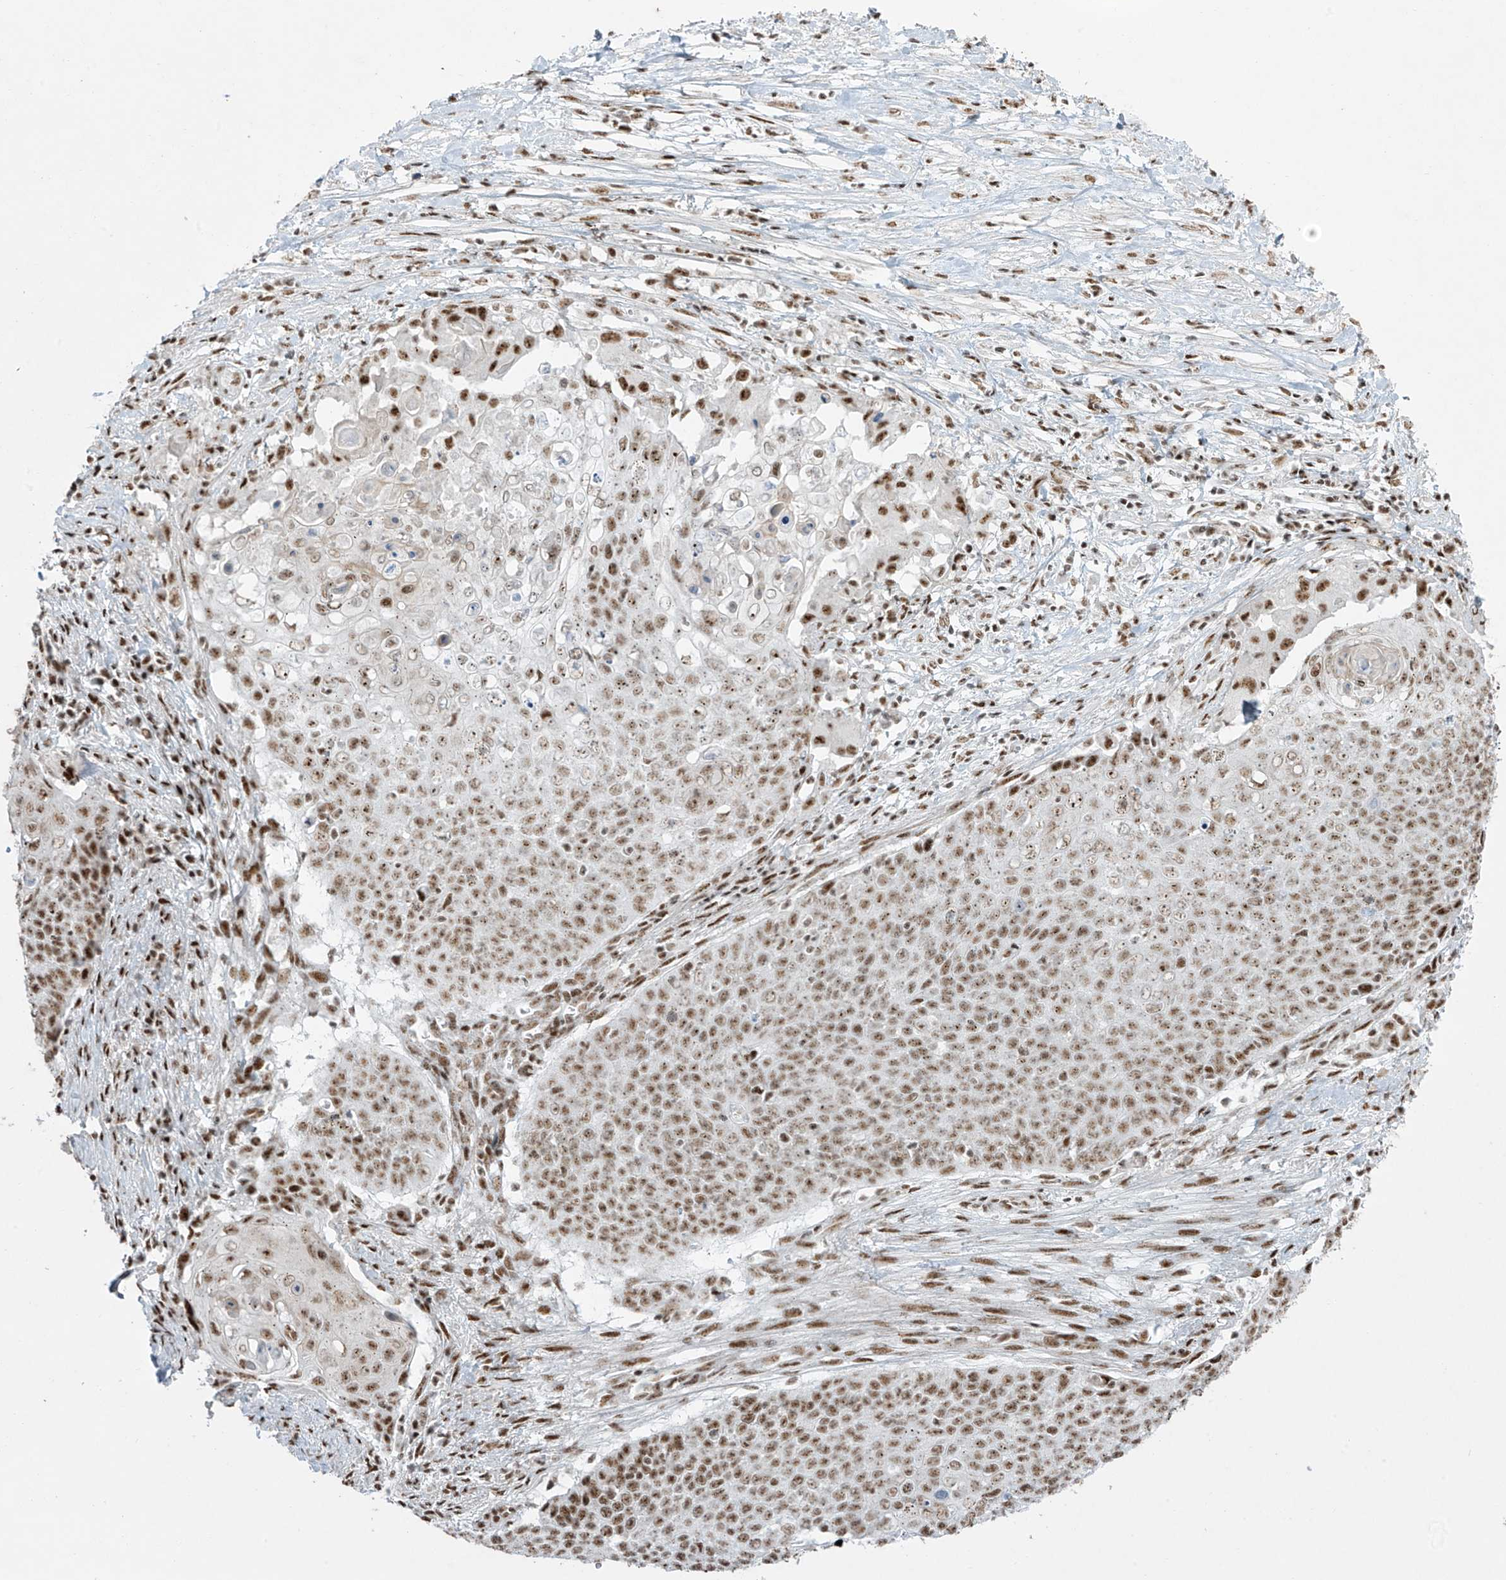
{"staining": {"intensity": "moderate", "quantity": ">75%", "location": "nuclear"}, "tissue": "cervical cancer", "cell_type": "Tumor cells", "image_type": "cancer", "snomed": [{"axis": "morphology", "description": "Squamous cell carcinoma, NOS"}, {"axis": "topography", "description": "Cervix"}], "caption": "IHC of human cervical squamous cell carcinoma shows medium levels of moderate nuclear expression in approximately >75% of tumor cells.", "gene": "MS4A6A", "patient": {"sex": "female", "age": 39}}